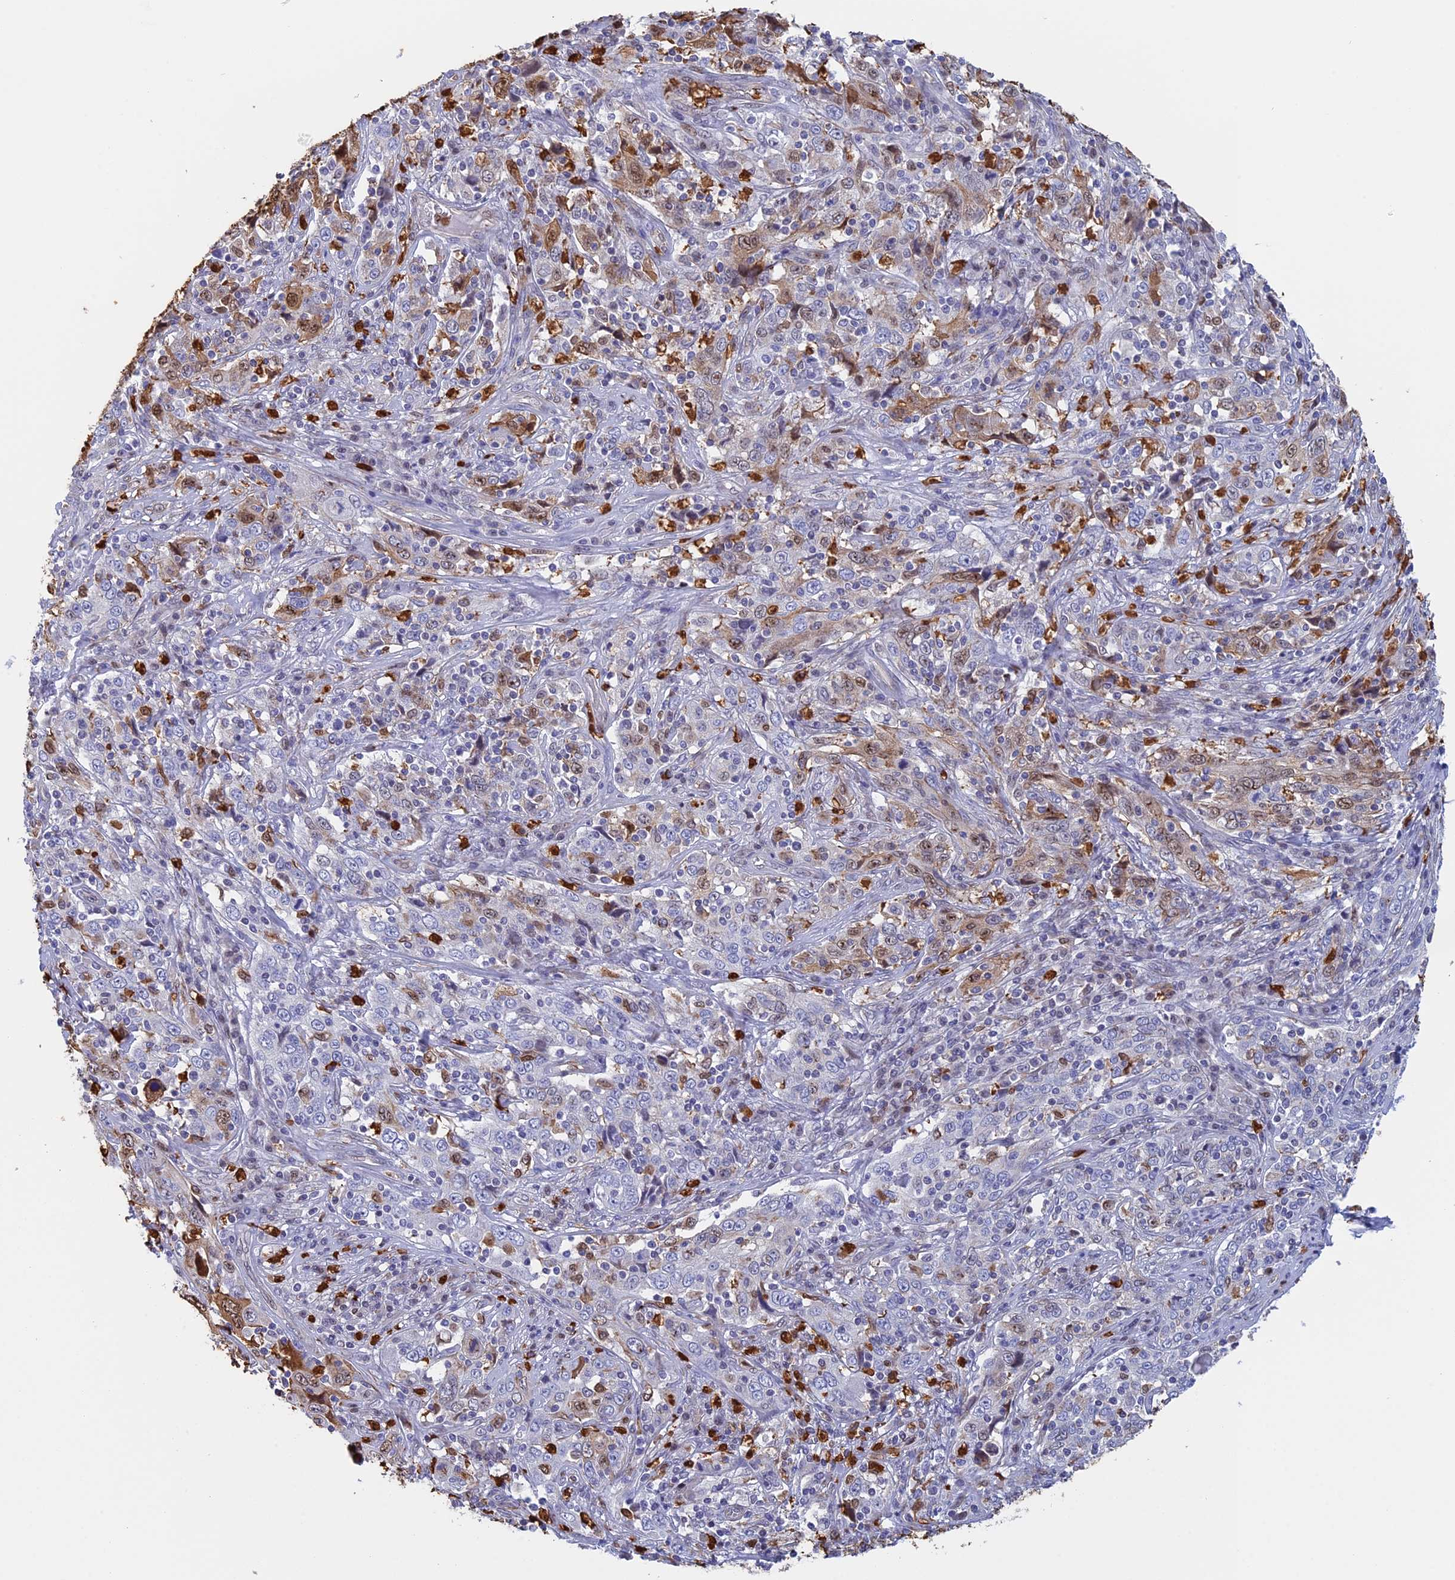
{"staining": {"intensity": "moderate", "quantity": "<25%", "location": "cytoplasmic/membranous,nuclear"}, "tissue": "cervical cancer", "cell_type": "Tumor cells", "image_type": "cancer", "snomed": [{"axis": "morphology", "description": "Squamous cell carcinoma, NOS"}, {"axis": "topography", "description": "Cervix"}], "caption": "DAB immunohistochemical staining of cervical squamous cell carcinoma exhibits moderate cytoplasmic/membranous and nuclear protein expression in approximately <25% of tumor cells. Using DAB (3,3'-diaminobenzidine) (brown) and hematoxylin (blue) stains, captured at high magnification using brightfield microscopy.", "gene": "SLC26A1", "patient": {"sex": "female", "age": 46}}